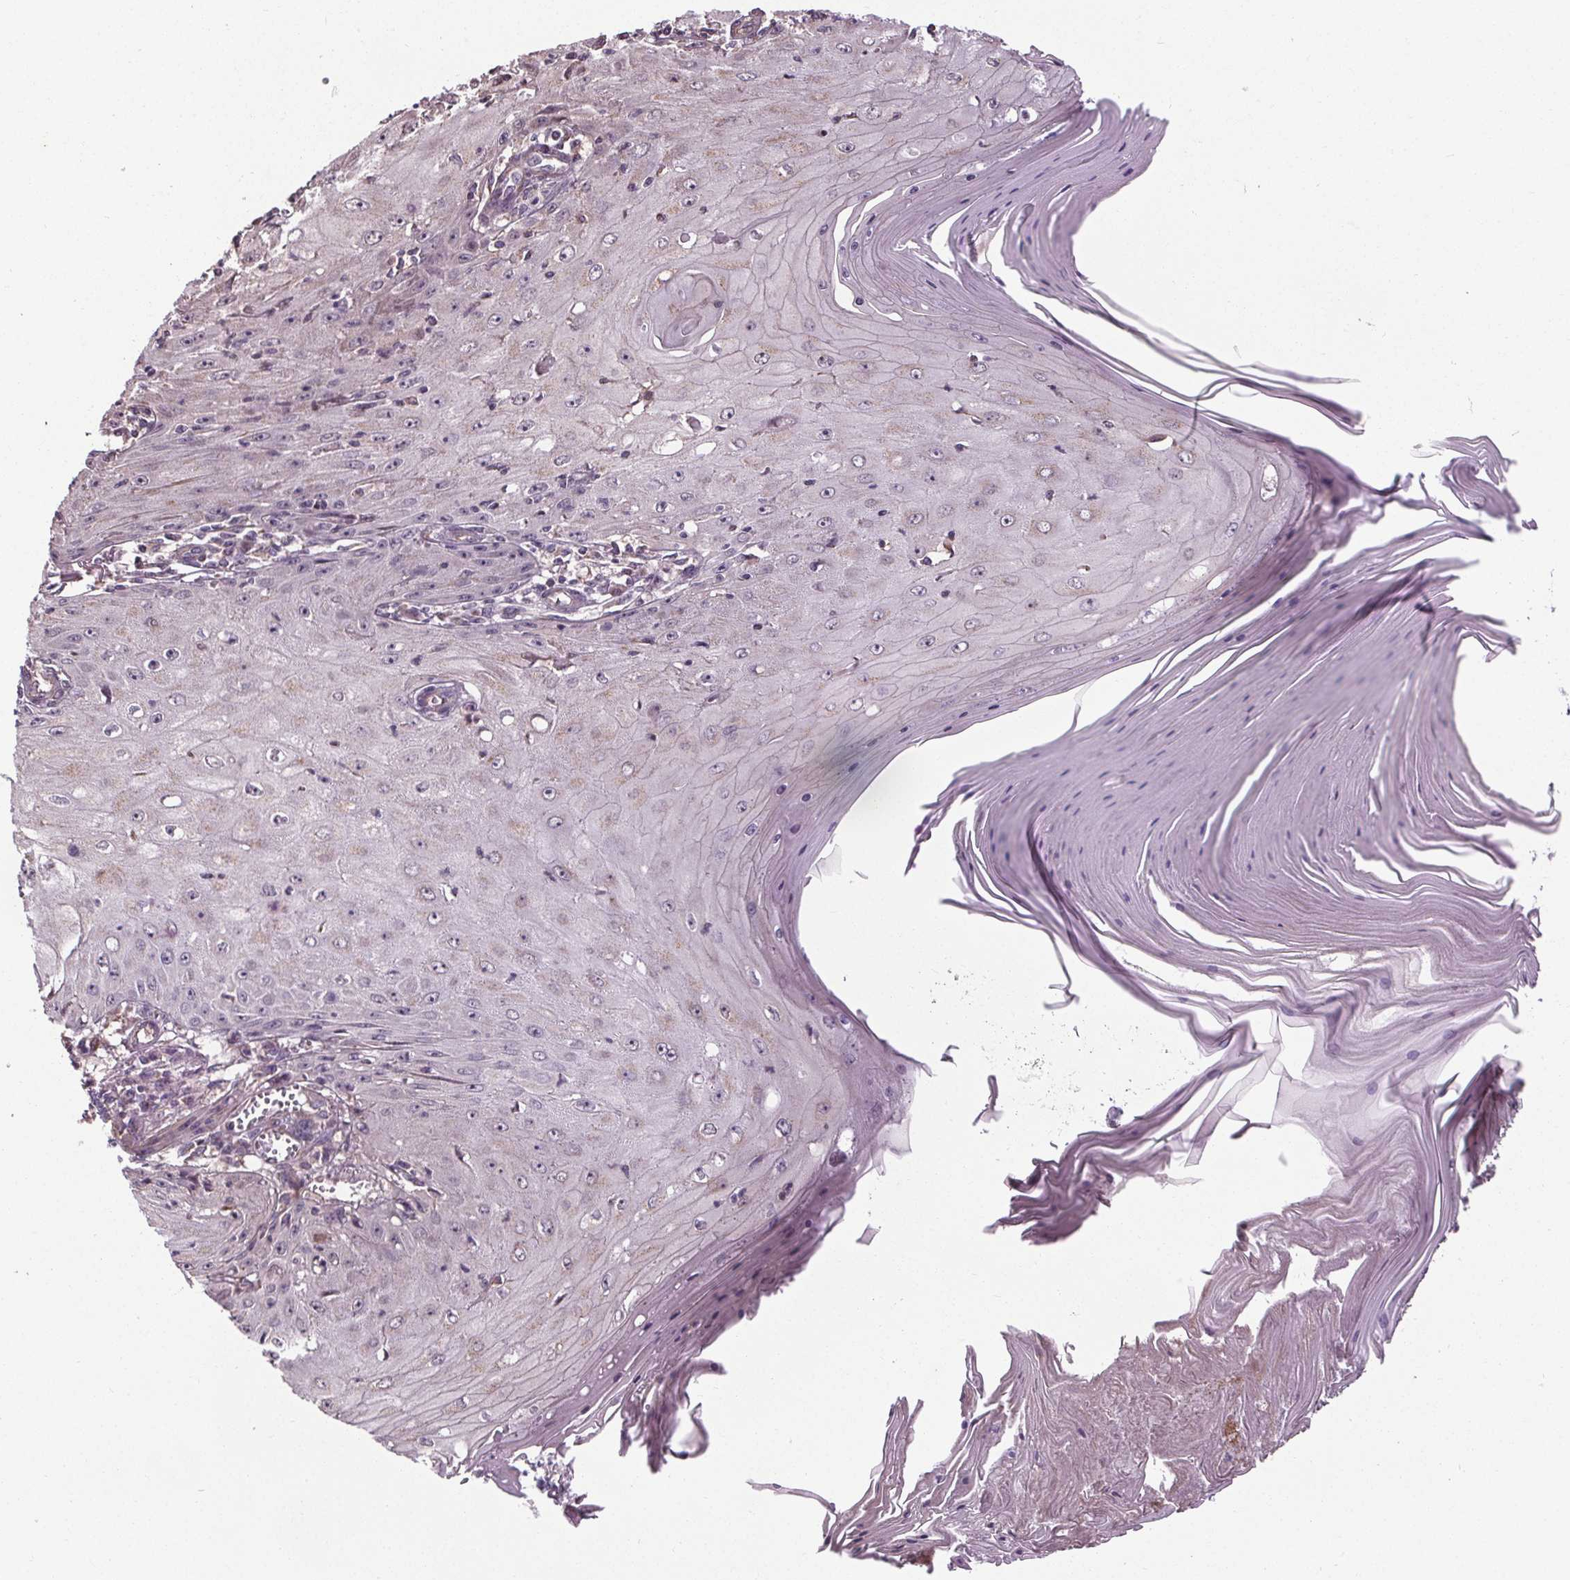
{"staining": {"intensity": "negative", "quantity": "none", "location": "none"}, "tissue": "skin cancer", "cell_type": "Tumor cells", "image_type": "cancer", "snomed": [{"axis": "morphology", "description": "Squamous cell carcinoma, NOS"}, {"axis": "topography", "description": "Skin"}], "caption": "Protein analysis of squamous cell carcinoma (skin) demonstrates no significant expression in tumor cells.", "gene": "ZNF548", "patient": {"sex": "female", "age": 73}}